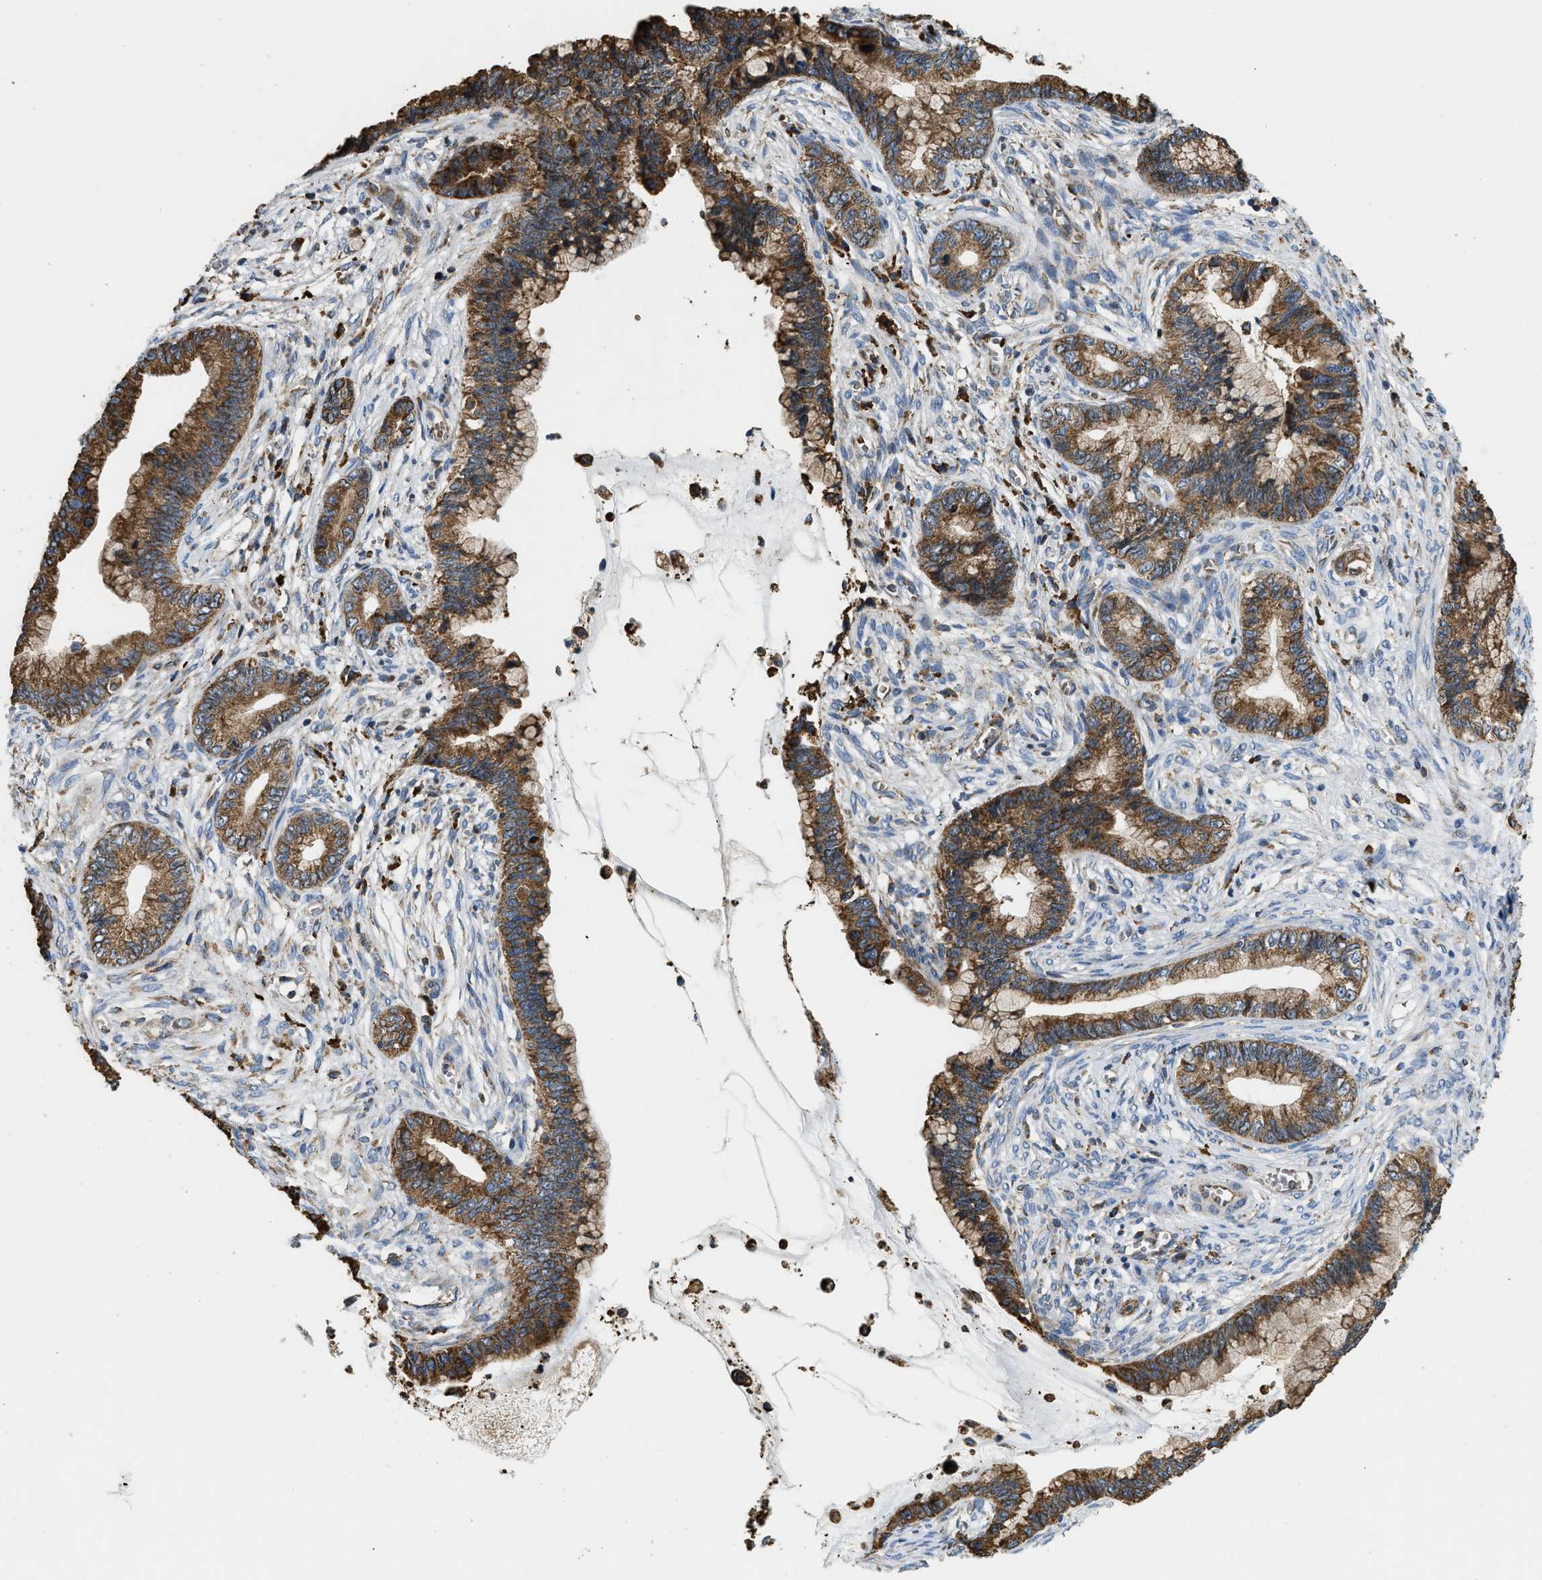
{"staining": {"intensity": "moderate", "quantity": ">75%", "location": "cytoplasmic/membranous"}, "tissue": "cervical cancer", "cell_type": "Tumor cells", "image_type": "cancer", "snomed": [{"axis": "morphology", "description": "Adenocarcinoma, NOS"}, {"axis": "topography", "description": "Cervix"}], "caption": "DAB immunohistochemical staining of adenocarcinoma (cervical) exhibits moderate cytoplasmic/membranous protein staining in approximately >75% of tumor cells.", "gene": "CSPG4", "patient": {"sex": "female", "age": 44}}